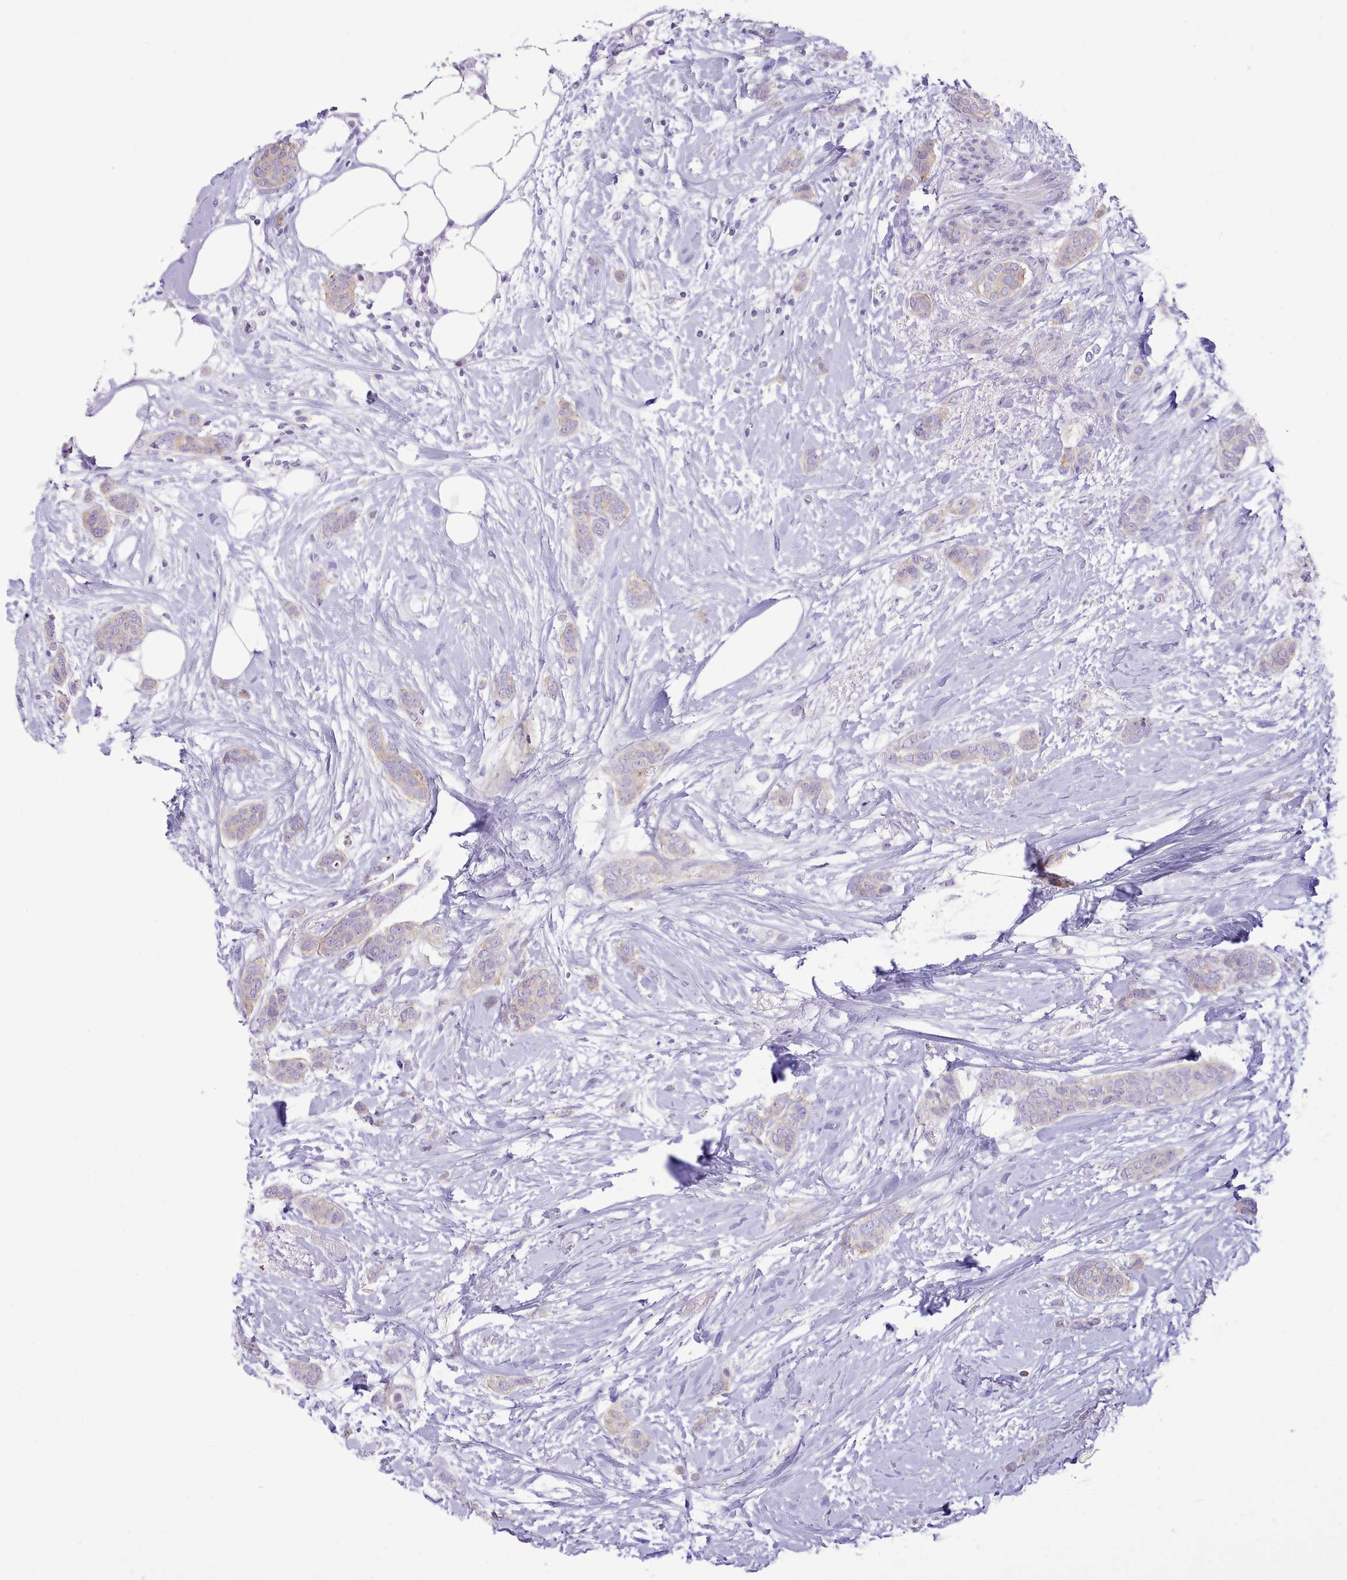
{"staining": {"intensity": "negative", "quantity": "none", "location": "none"}, "tissue": "breast cancer", "cell_type": "Tumor cells", "image_type": "cancer", "snomed": [{"axis": "morphology", "description": "Duct carcinoma"}, {"axis": "topography", "description": "Breast"}], "caption": "DAB immunohistochemical staining of breast cancer demonstrates no significant staining in tumor cells.", "gene": "MDFI", "patient": {"sex": "female", "age": 72}}